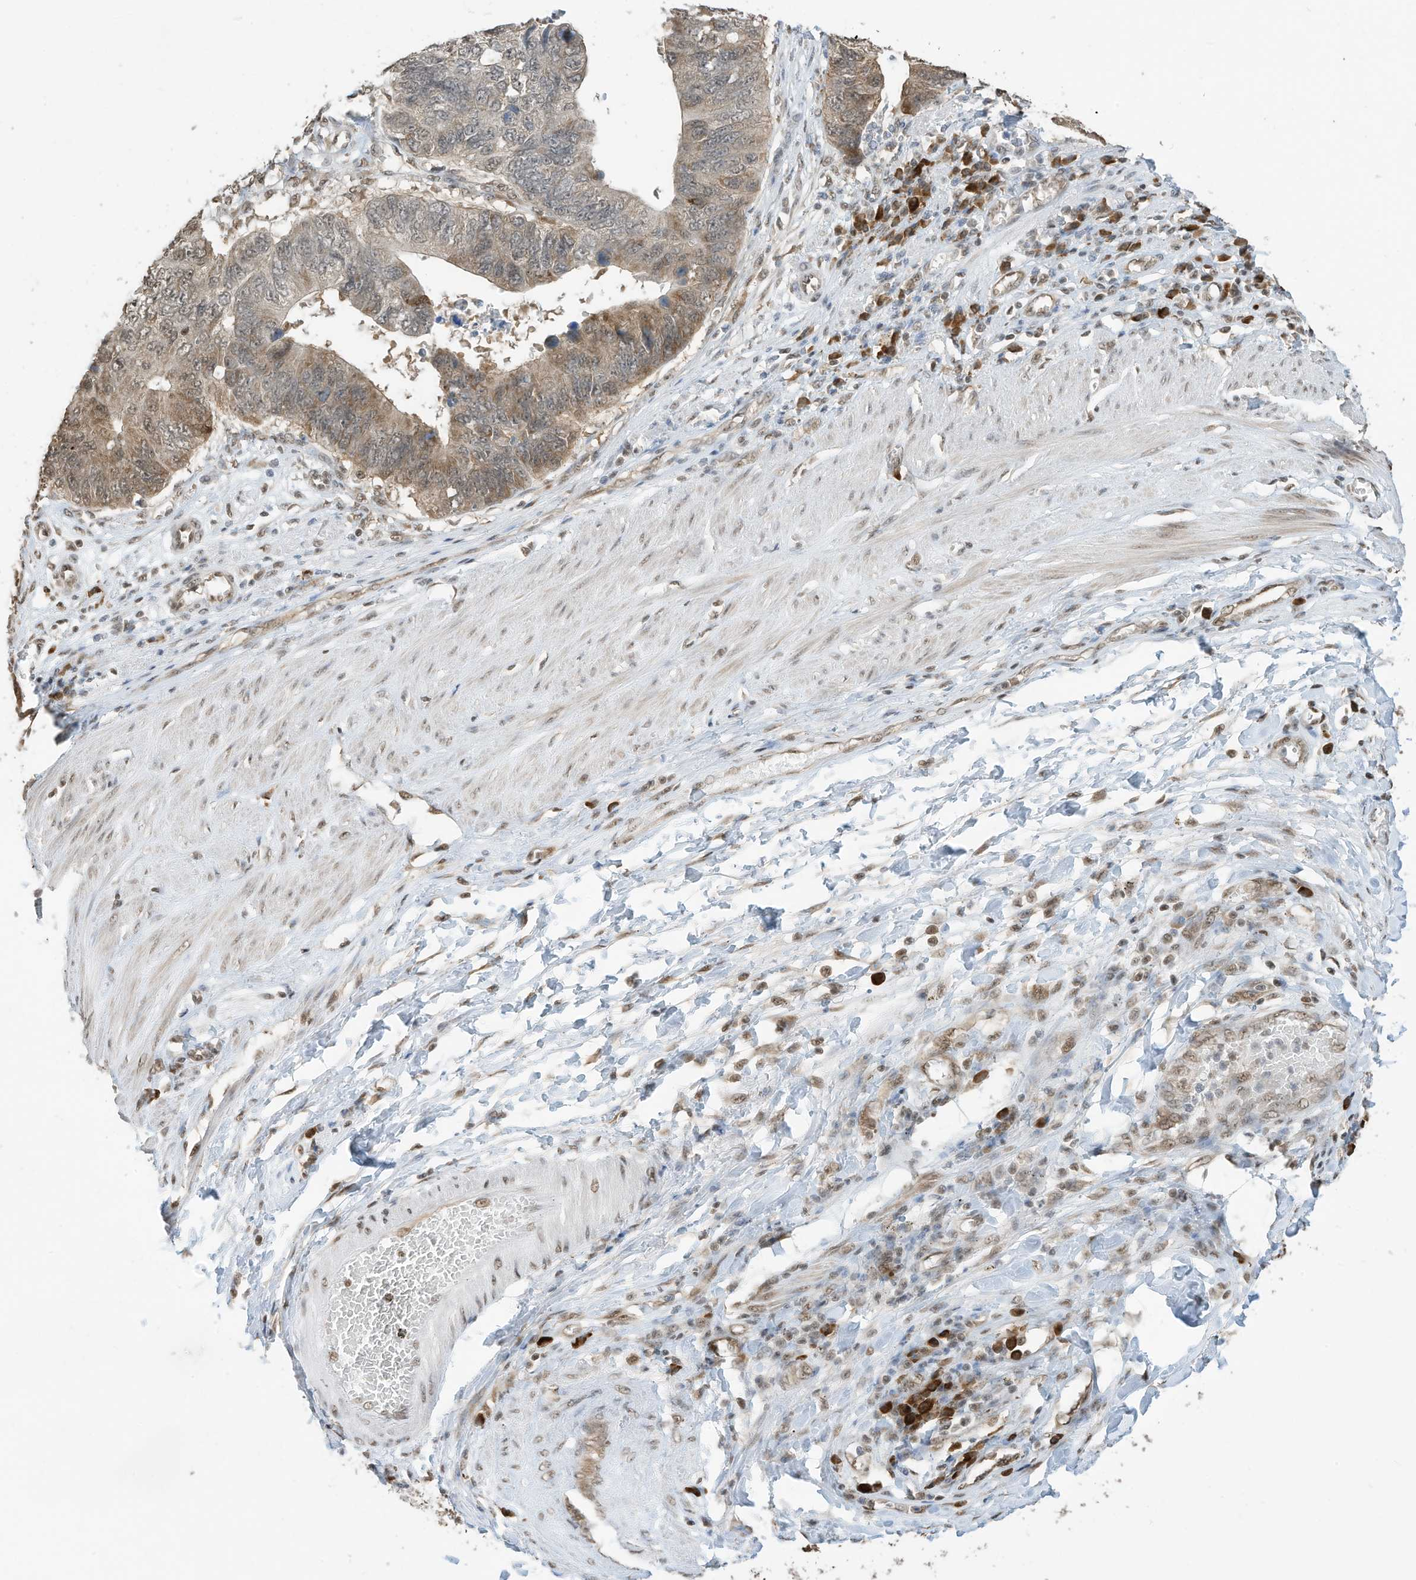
{"staining": {"intensity": "moderate", "quantity": "25%-75%", "location": "cytoplasmic/membranous,nuclear"}, "tissue": "stomach cancer", "cell_type": "Tumor cells", "image_type": "cancer", "snomed": [{"axis": "morphology", "description": "Adenocarcinoma, NOS"}, {"axis": "topography", "description": "Stomach"}], "caption": "Protein analysis of stomach cancer tissue reveals moderate cytoplasmic/membranous and nuclear positivity in about 25%-75% of tumor cells. (Stains: DAB (3,3'-diaminobenzidine) in brown, nuclei in blue, Microscopy: brightfield microscopy at high magnification).", "gene": "ZNF195", "patient": {"sex": "male", "age": 59}}